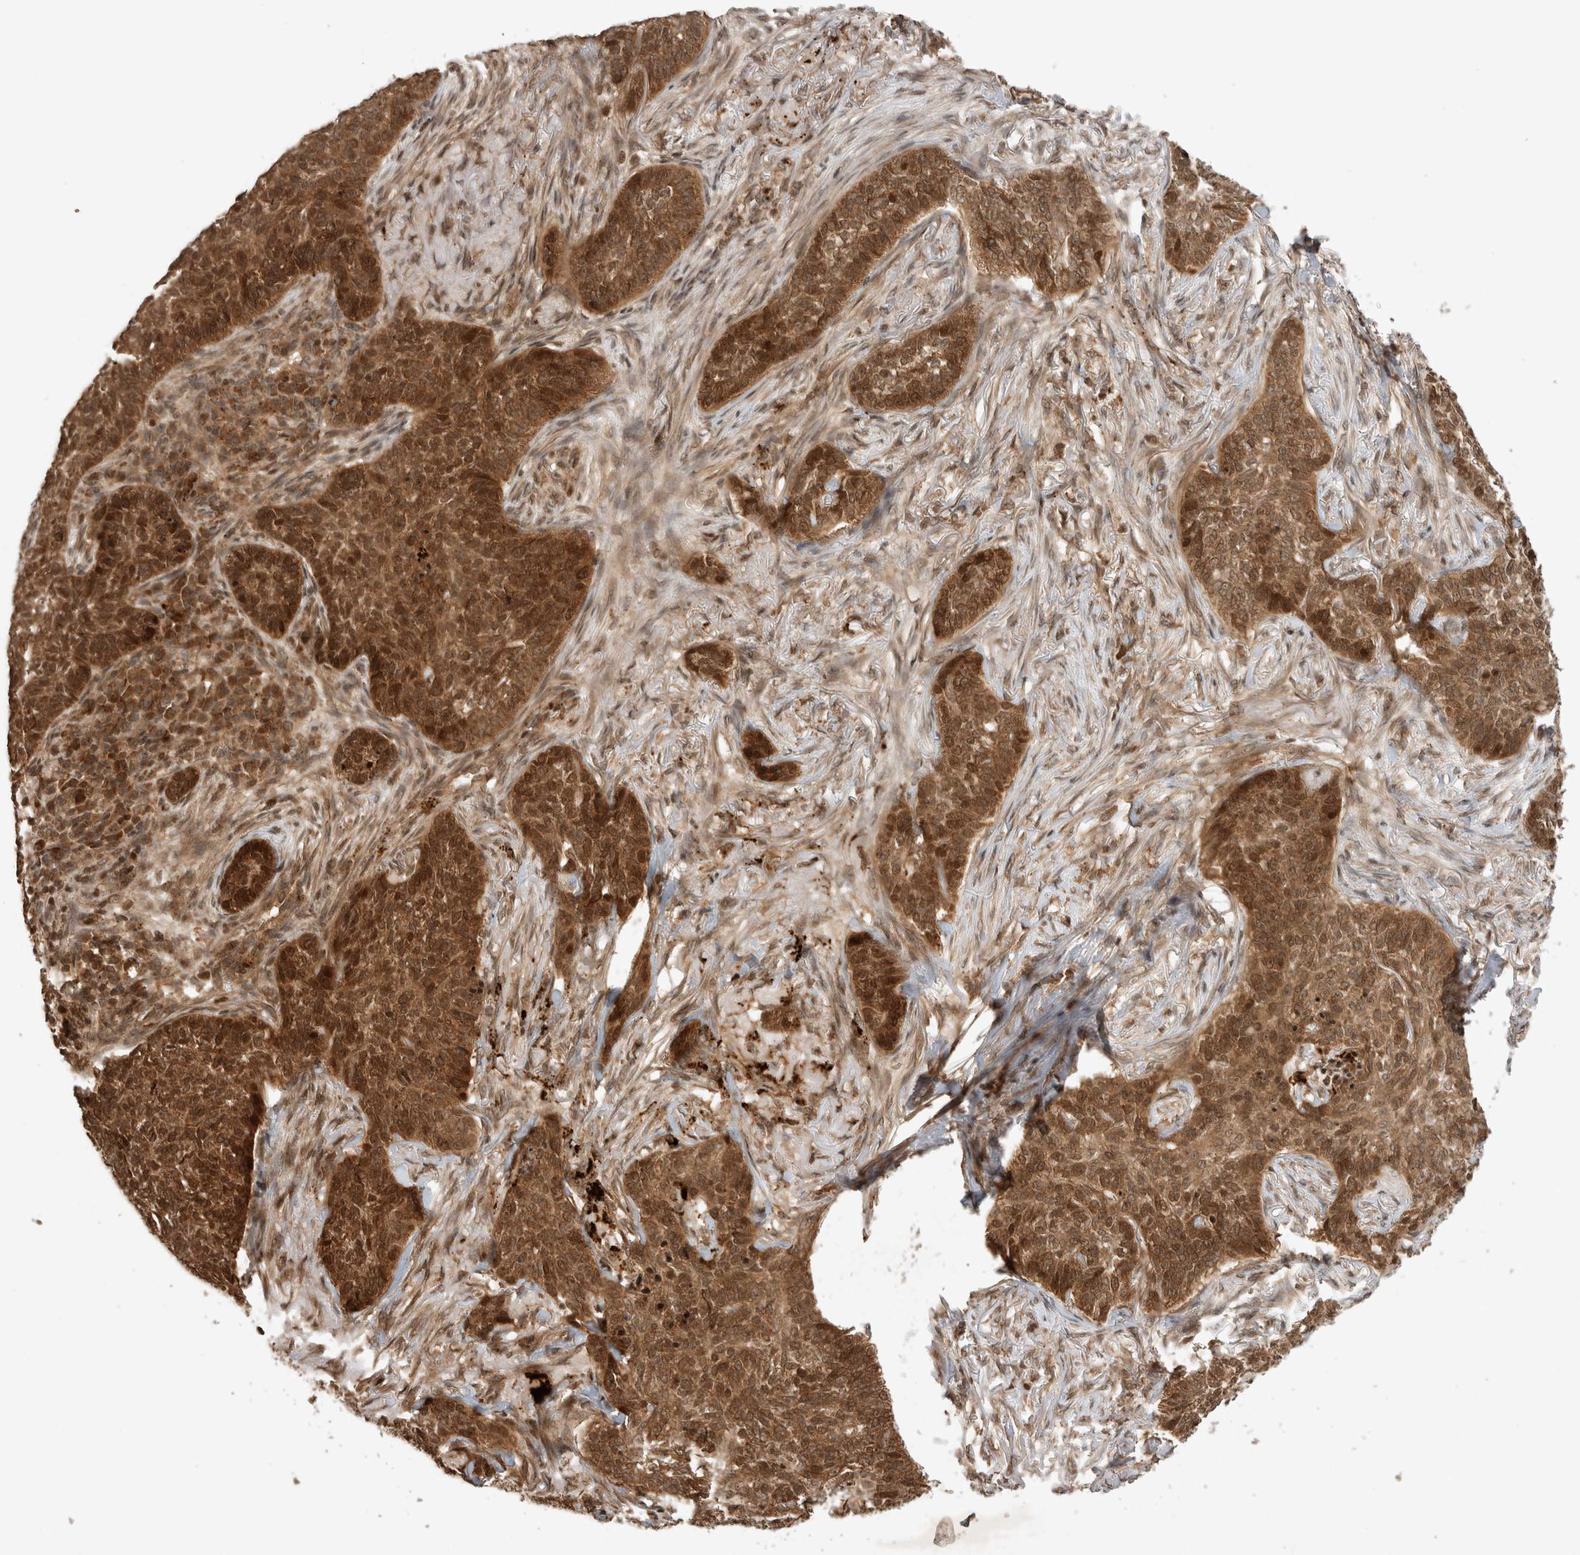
{"staining": {"intensity": "strong", "quantity": ">75%", "location": "cytoplasmic/membranous"}, "tissue": "skin cancer", "cell_type": "Tumor cells", "image_type": "cancer", "snomed": [{"axis": "morphology", "description": "Basal cell carcinoma"}, {"axis": "topography", "description": "Skin"}], "caption": "Brown immunohistochemical staining in human basal cell carcinoma (skin) displays strong cytoplasmic/membranous staining in about >75% of tumor cells. Using DAB (3,3'-diaminobenzidine) (brown) and hematoxylin (blue) stains, captured at high magnification using brightfield microscopy.", "gene": "FAM221A", "patient": {"sex": "male", "age": 85}}